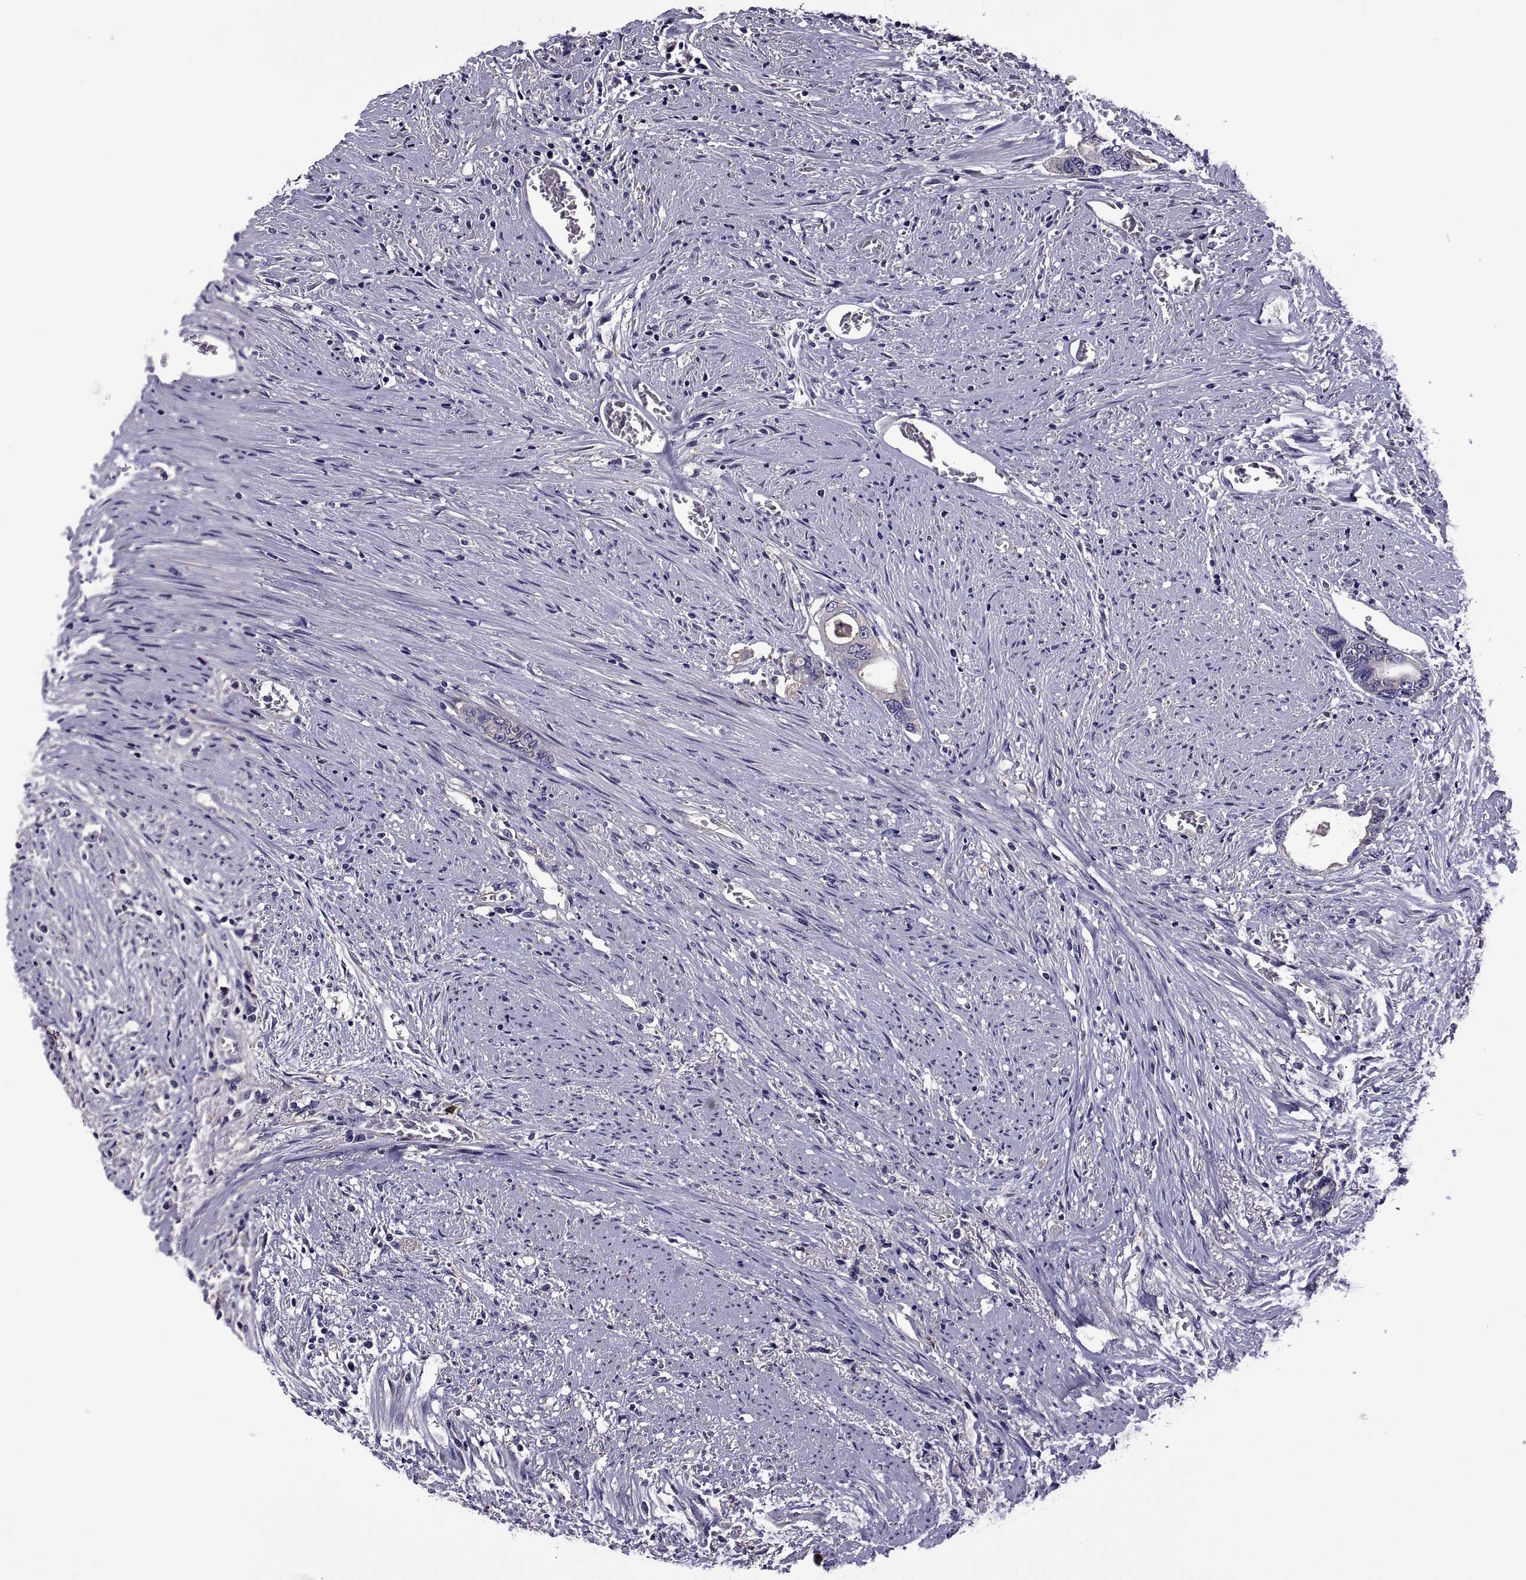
{"staining": {"intensity": "negative", "quantity": "none", "location": "none"}, "tissue": "colorectal cancer", "cell_type": "Tumor cells", "image_type": "cancer", "snomed": [{"axis": "morphology", "description": "Adenocarcinoma, NOS"}, {"axis": "topography", "description": "Rectum"}], "caption": "IHC of human colorectal cancer reveals no expression in tumor cells.", "gene": "TMC3", "patient": {"sex": "male", "age": 59}}